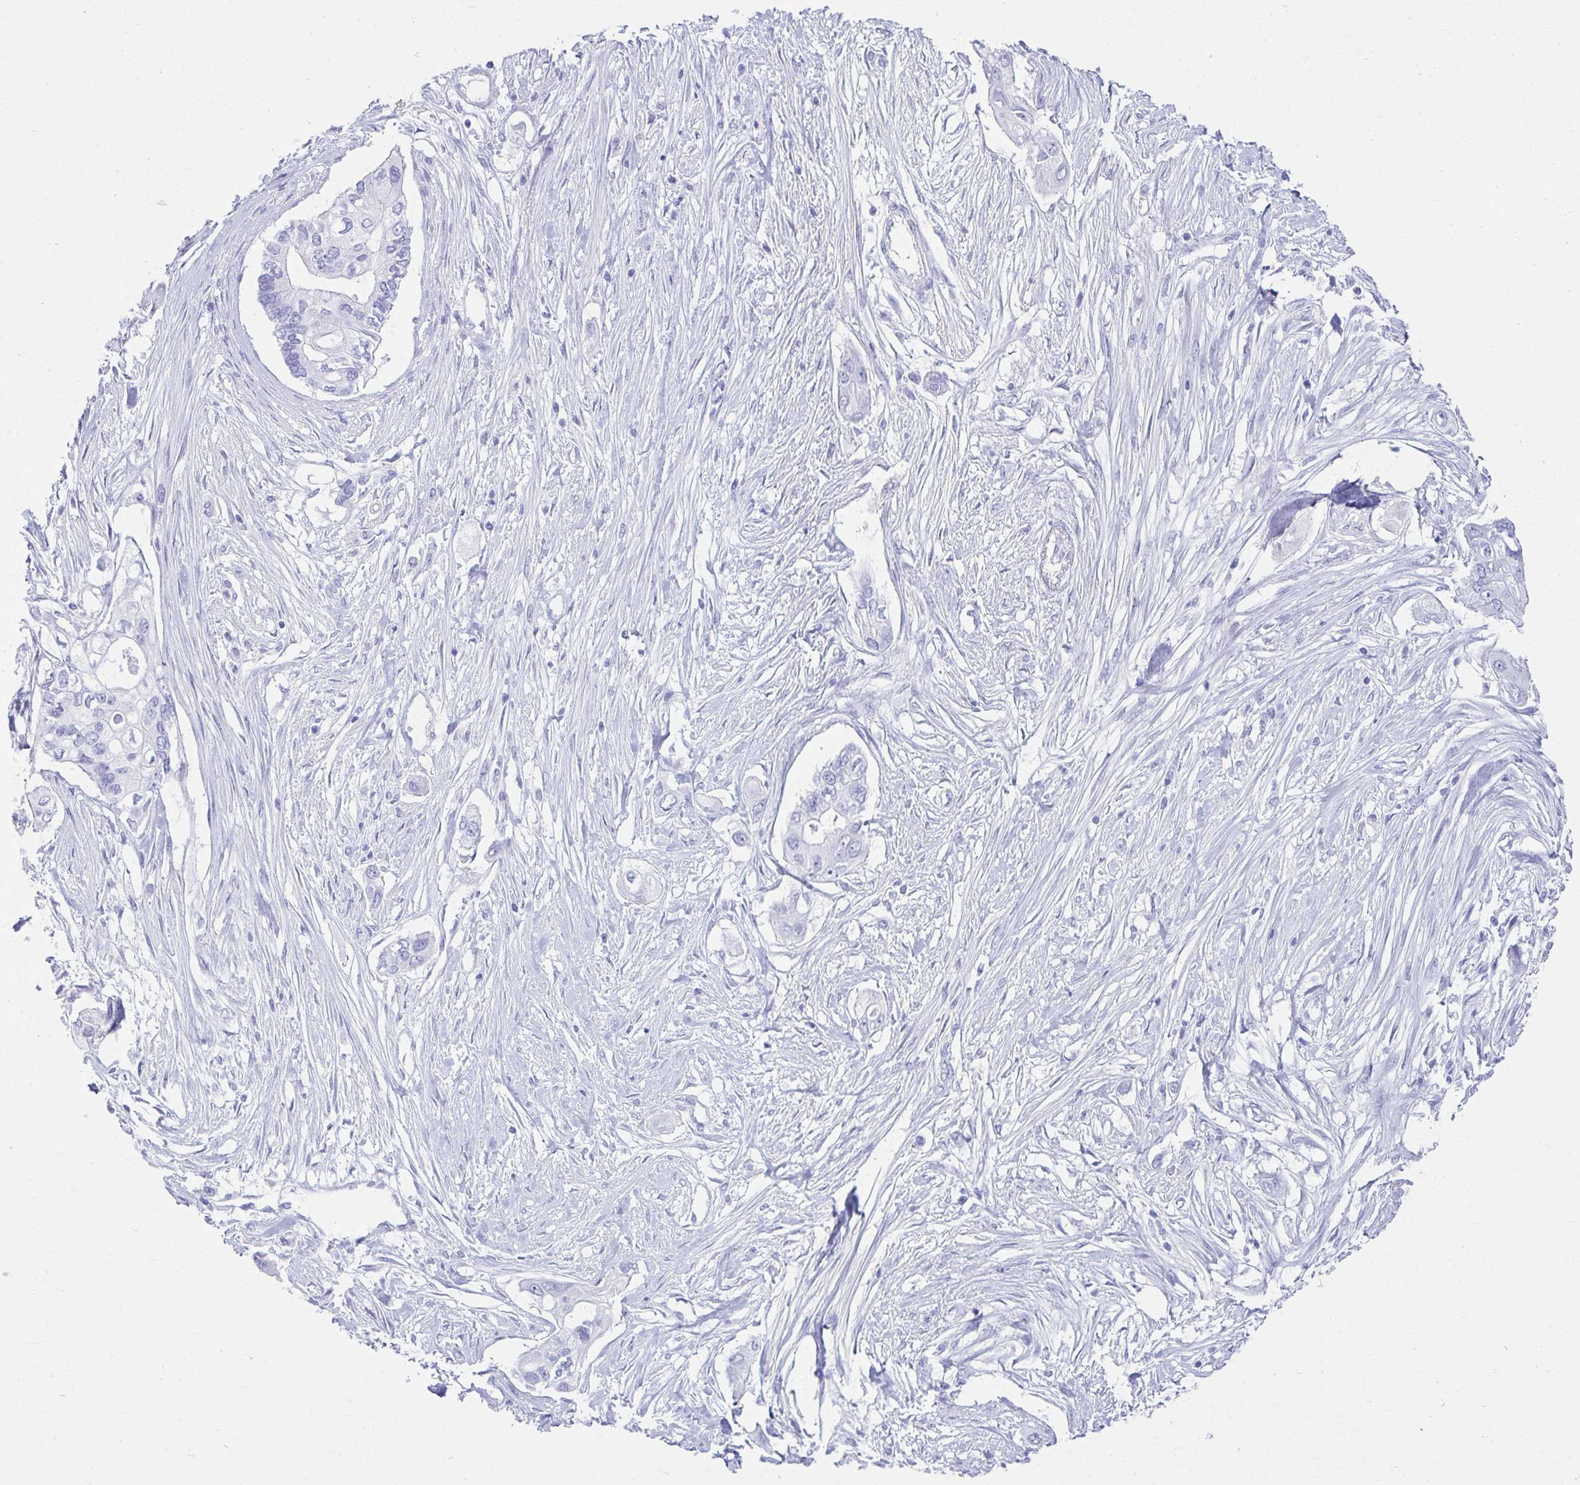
{"staining": {"intensity": "negative", "quantity": "none", "location": "none"}, "tissue": "pancreatic cancer", "cell_type": "Tumor cells", "image_type": "cancer", "snomed": [{"axis": "morphology", "description": "Adenocarcinoma, NOS"}, {"axis": "topography", "description": "Pancreas"}], "caption": "High magnification brightfield microscopy of pancreatic cancer stained with DAB (3,3'-diaminobenzidine) (brown) and counterstained with hematoxylin (blue): tumor cells show no significant staining.", "gene": "ATP4B", "patient": {"sex": "female", "age": 63}}